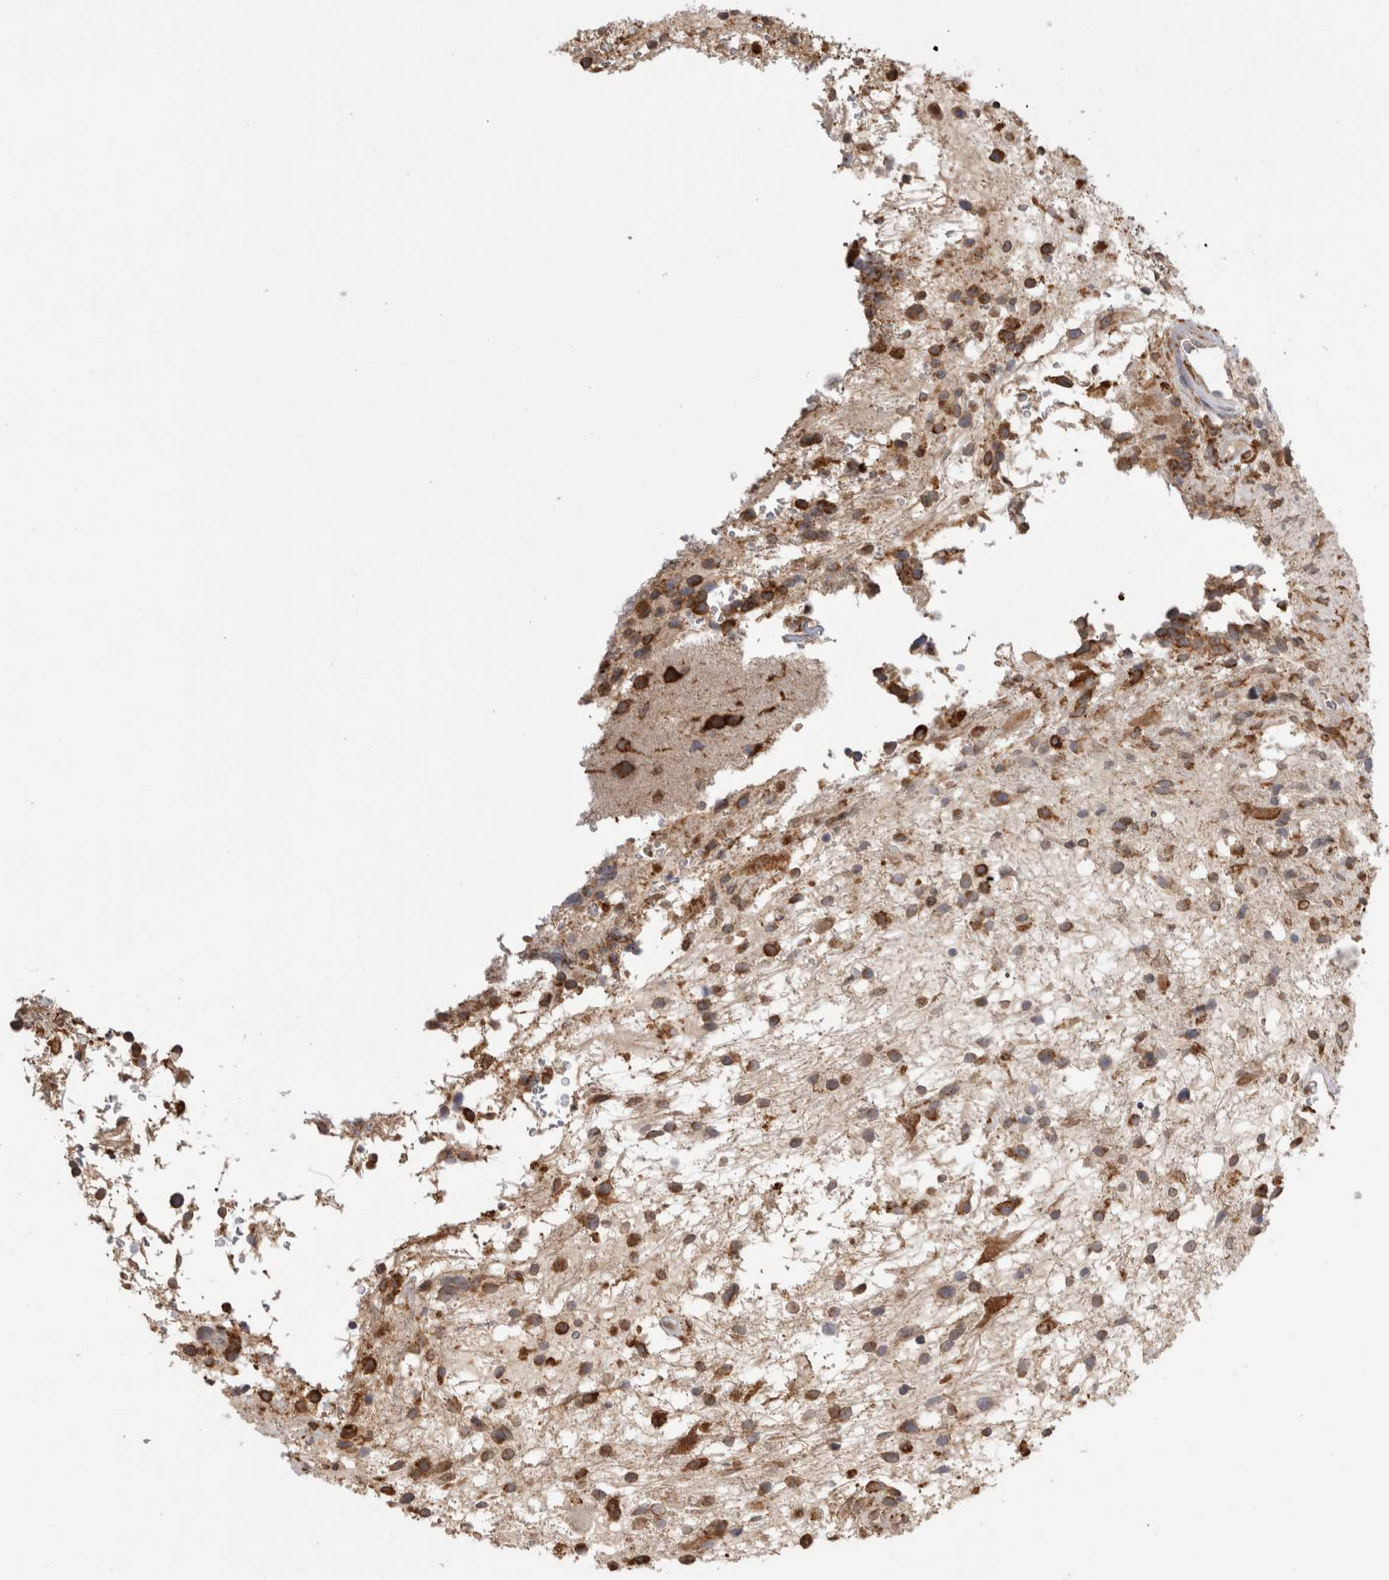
{"staining": {"intensity": "moderate", "quantity": ">75%", "location": "cytoplasmic/membranous"}, "tissue": "glioma", "cell_type": "Tumor cells", "image_type": "cancer", "snomed": [{"axis": "morphology", "description": "Glioma, malignant, High grade"}, {"axis": "topography", "description": "Brain"}], "caption": "The photomicrograph demonstrates immunohistochemical staining of high-grade glioma (malignant). There is moderate cytoplasmic/membranous staining is identified in approximately >75% of tumor cells. The protein of interest is shown in brown color, while the nuclei are stained blue.", "gene": "LRPAP1", "patient": {"sex": "male", "age": 33}}